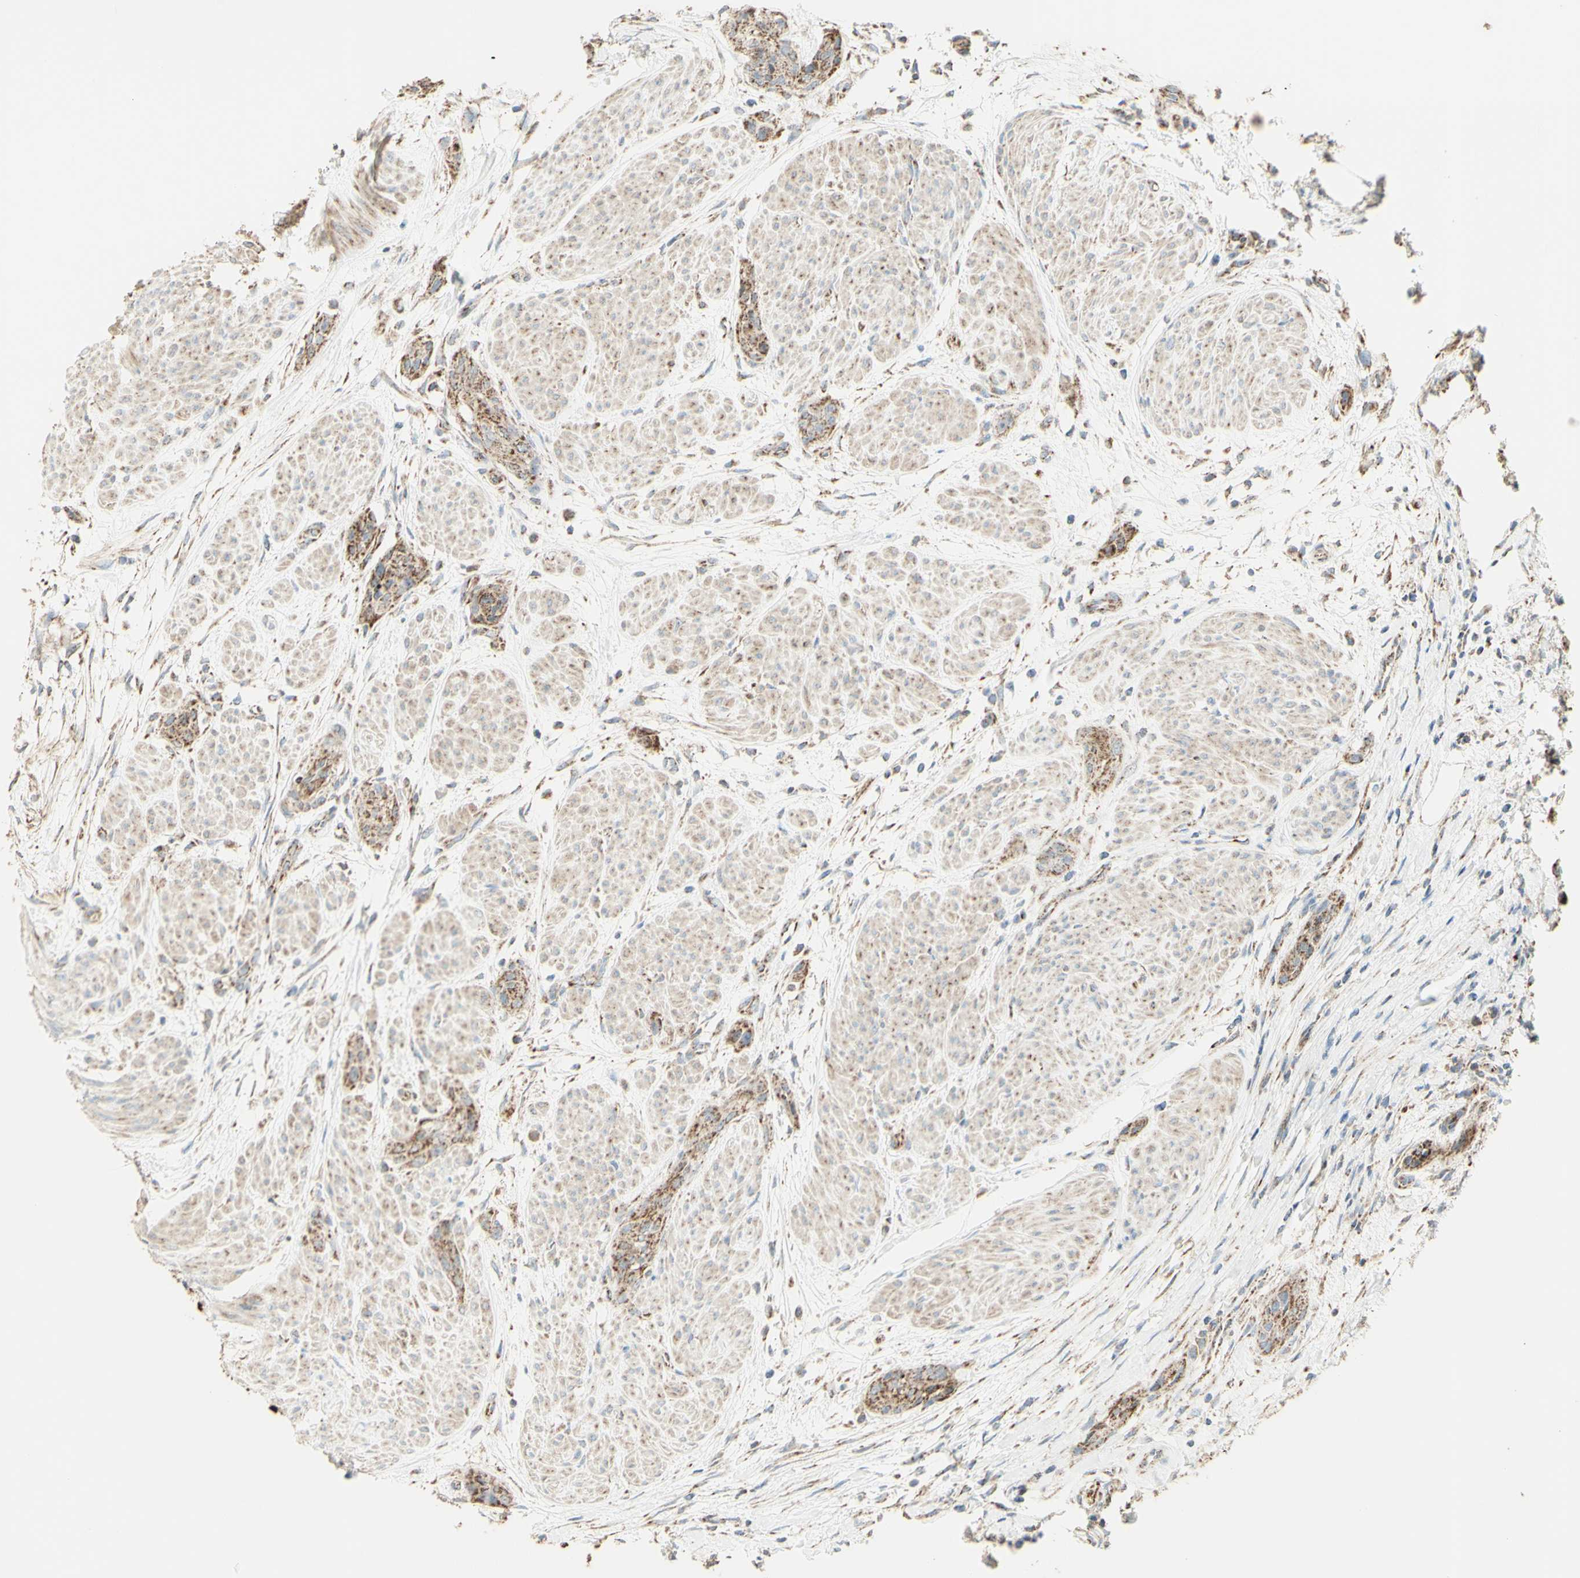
{"staining": {"intensity": "moderate", "quantity": ">75%", "location": "cytoplasmic/membranous"}, "tissue": "urothelial cancer", "cell_type": "Tumor cells", "image_type": "cancer", "snomed": [{"axis": "morphology", "description": "Urothelial carcinoma, High grade"}, {"axis": "topography", "description": "Urinary bladder"}], "caption": "This image exhibits IHC staining of urothelial cancer, with medium moderate cytoplasmic/membranous expression in about >75% of tumor cells.", "gene": "LETM1", "patient": {"sex": "male", "age": 35}}